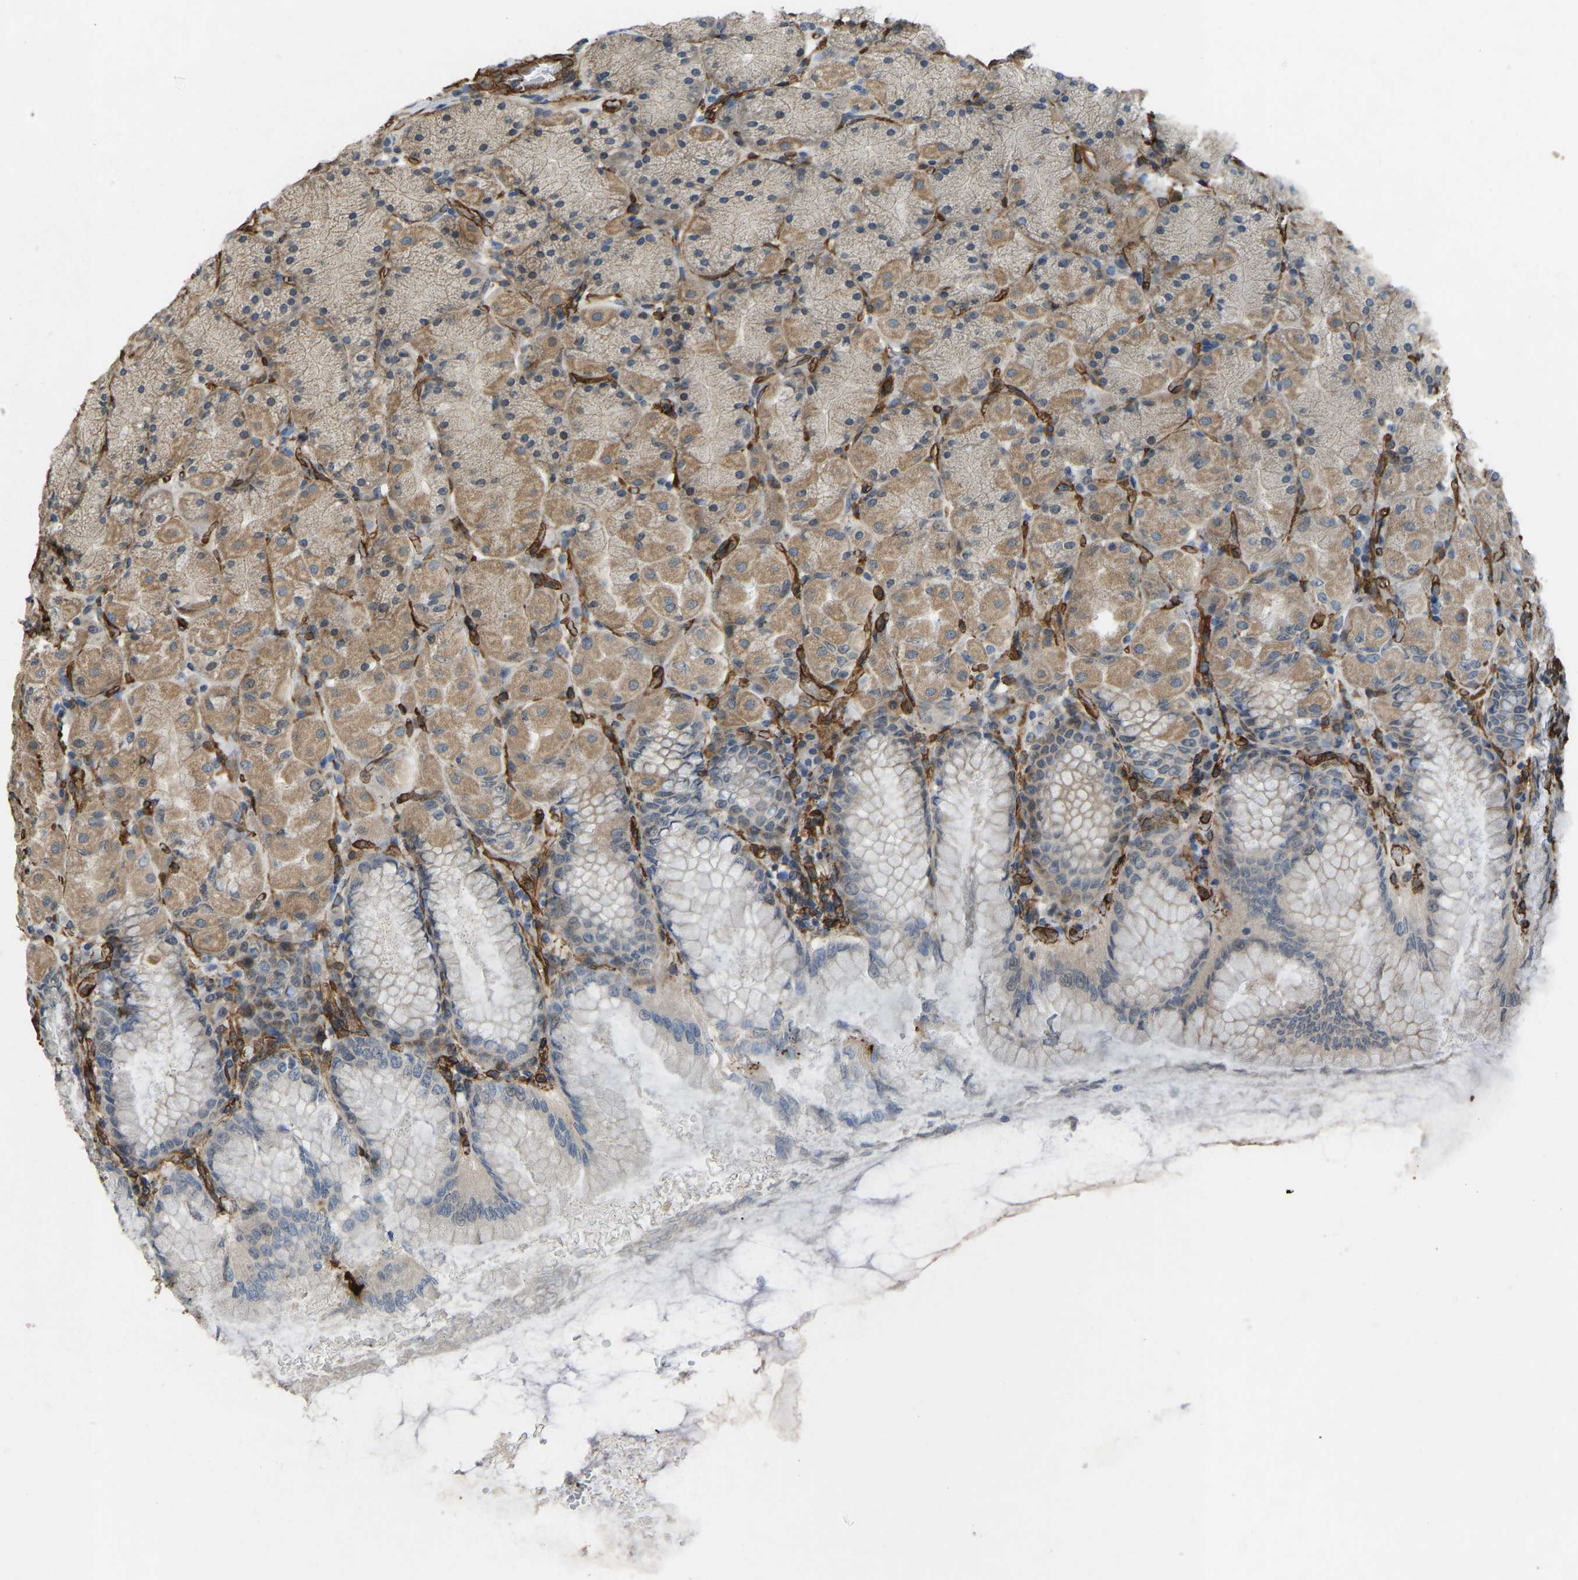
{"staining": {"intensity": "moderate", "quantity": "25%-75%", "location": "cytoplasmic/membranous"}, "tissue": "stomach", "cell_type": "Glandular cells", "image_type": "normal", "snomed": [{"axis": "morphology", "description": "Normal tissue, NOS"}, {"axis": "topography", "description": "Stomach, upper"}], "caption": "Immunohistochemical staining of unremarkable stomach displays moderate cytoplasmic/membranous protein staining in approximately 25%-75% of glandular cells.", "gene": "NMB", "patient": {"sex": "female", "age": 56}}